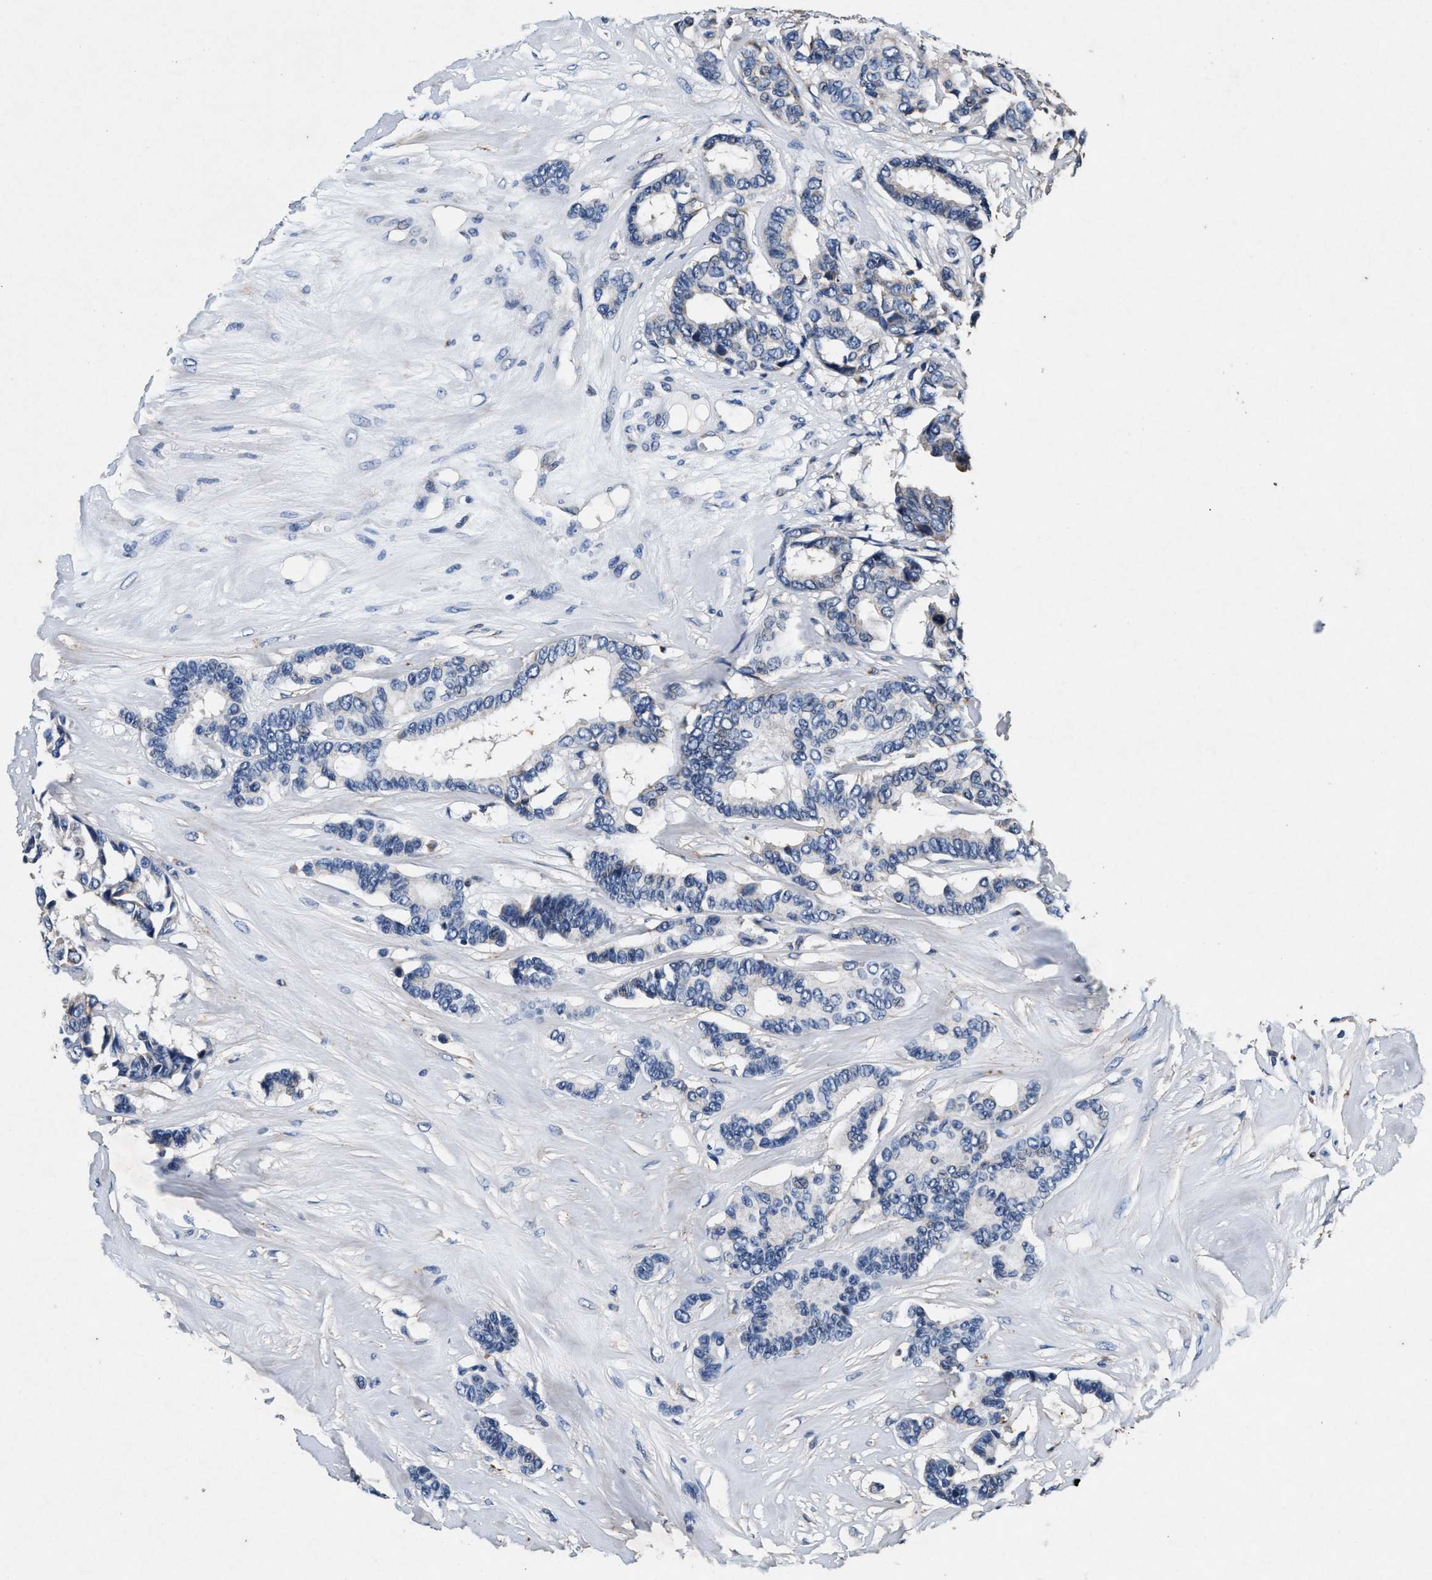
{"staining": {"intensity": "negative", "quantity": "none", "location": "none"}, "tissue": "breast cancer", "cell_type": "Tumor cells", "image_type": "cancer", "snomed": [{"axis": "morphology", "description": "Duct carcinoma"}, {"axis": "topography", "description": "Breast"}], "caption": "IHC photomicrograph of neoplastic tissue: human intraductal carcinoma (breast) stained with DAB (3,3'-diaminobenzidine) exhibits no significant protein staining in tumor cells.", "gene": "PKD2L1", "patient": {"sex": "female", "age": 87}}